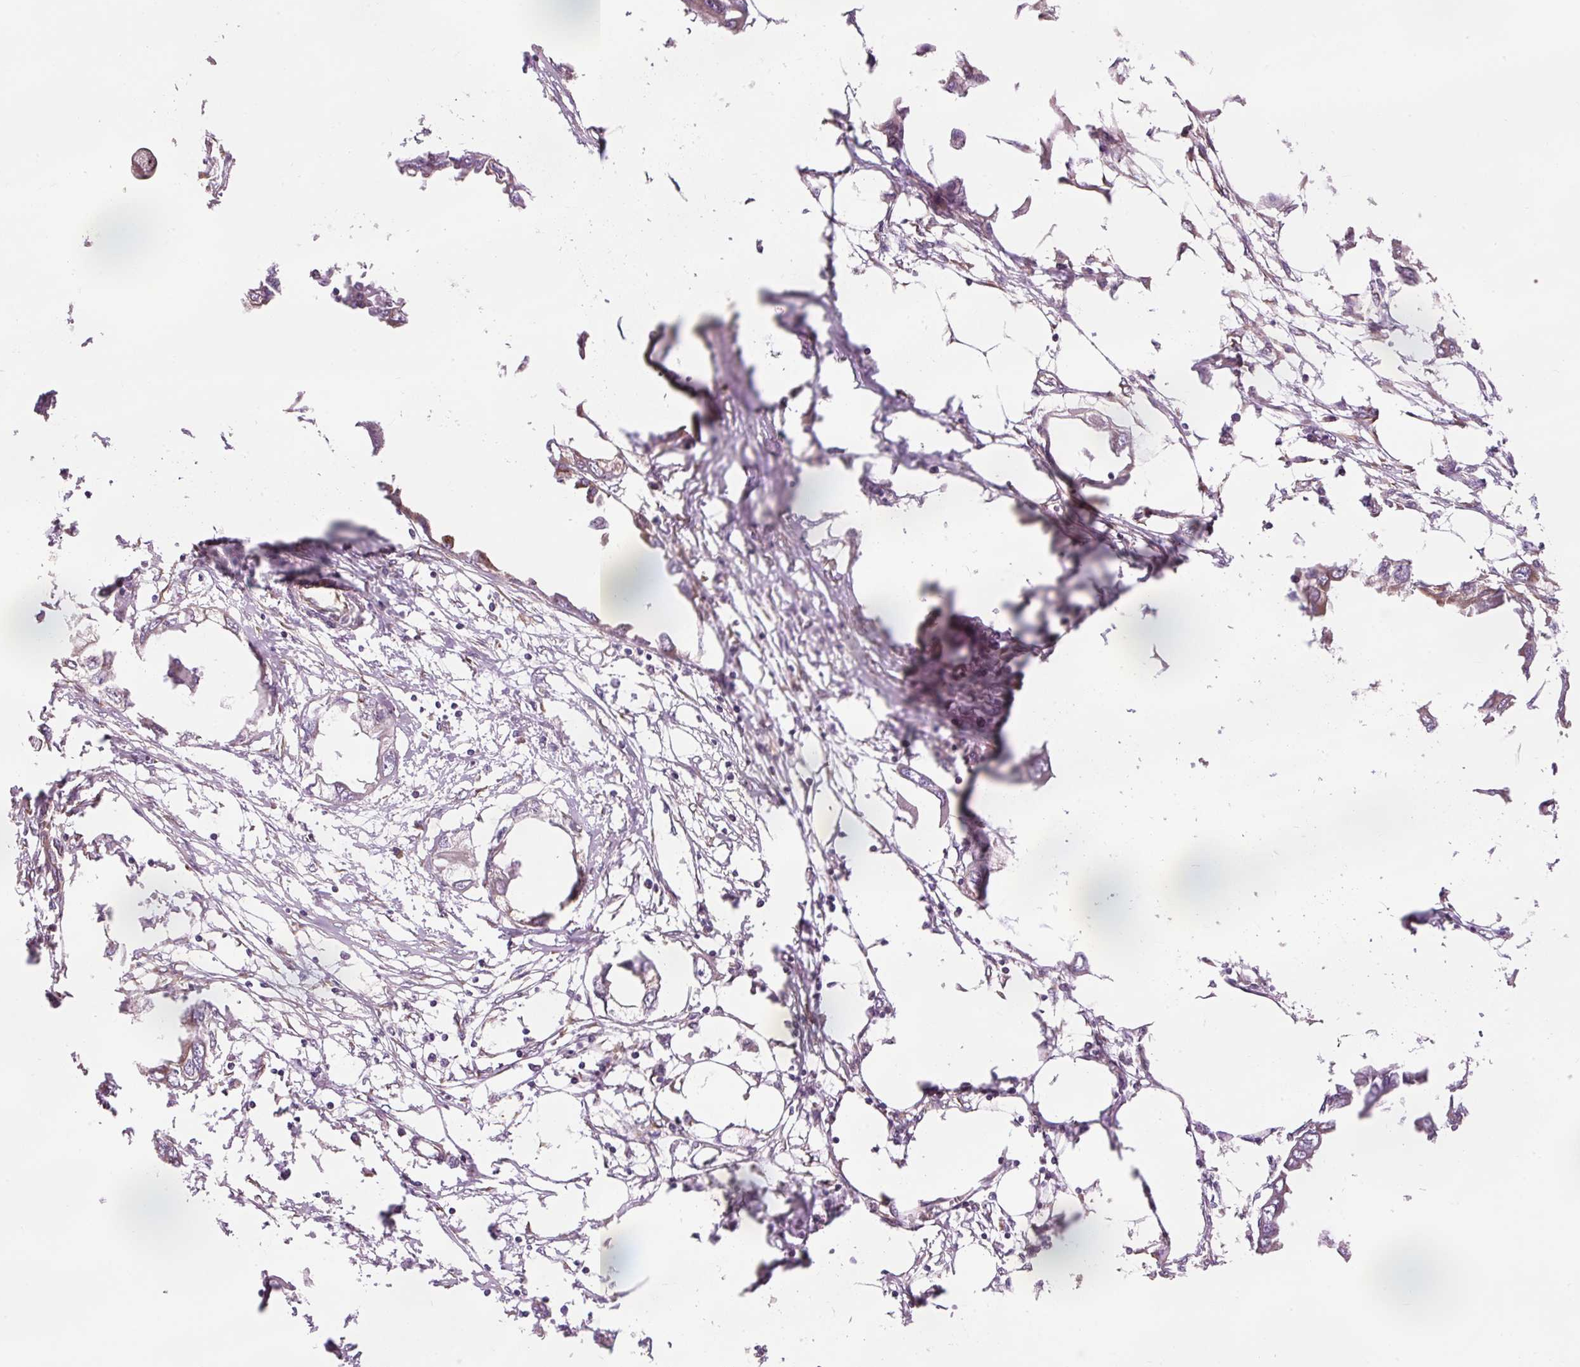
{"staining": {"intensity": "weak", "quantity": "<25%", "location": "cytoplasmic/membranous"}, "tissue": "endometrial cancer", "cell_type": "Tumor cells", "image_type": "cancer", "snomed": [{"axis": "morphology", "description": "Adenocarcinoma, NOS"}, {"axis": "morphology", "description": "Adenocarcinoma, metastatic, NOS"}, {"axis": "topography", "description": "Adipose tissue"}, {"axis": "topography", "description": "Endometrium"}], "caption": "Endometrial adenocarcinoma was stained to show a protein in brown. There is no significant staining in tumor cells.", "gene": "PDAP1", "patient": {"sex": "female", "age": 67}}